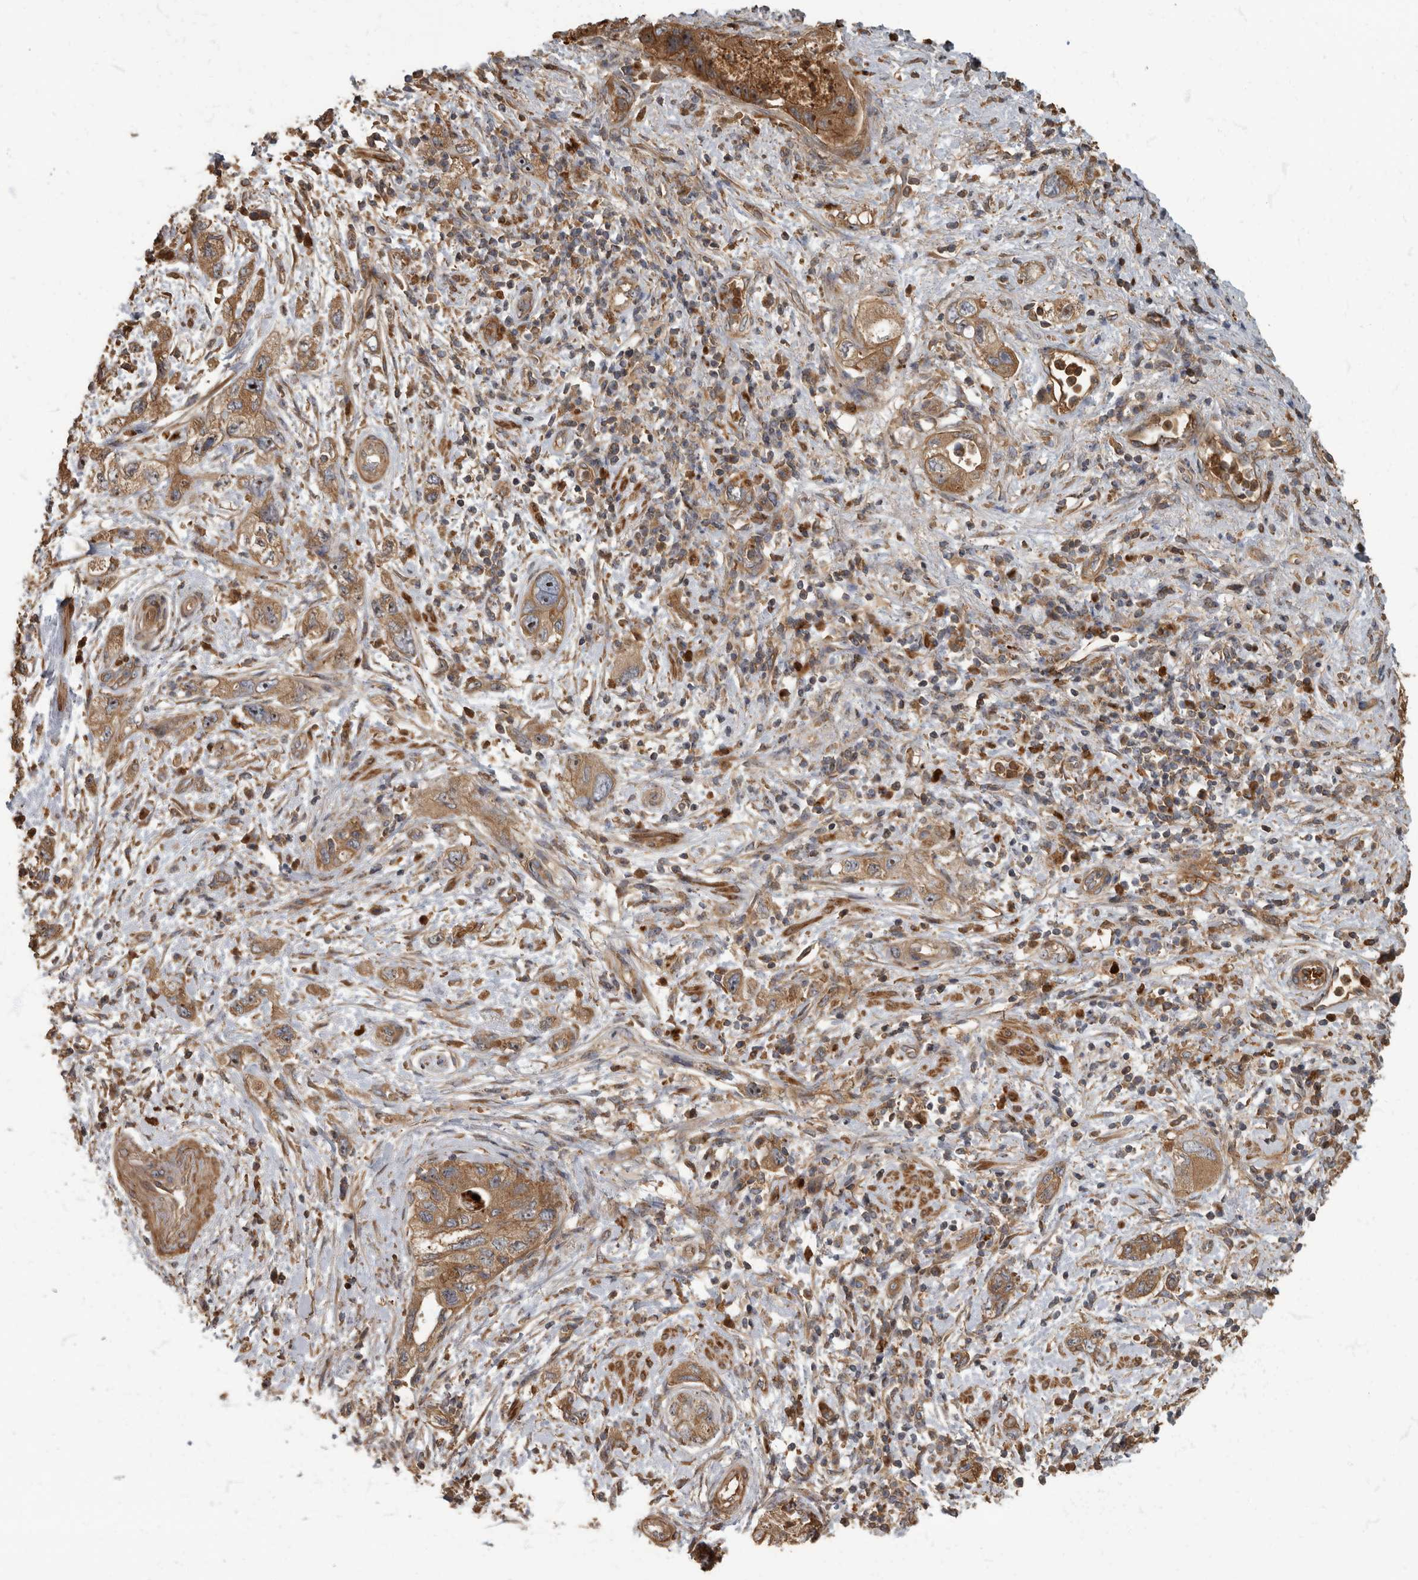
{"staining": {"intensity": "moderate", "quantity": ">75%", "location": "cytoplasmic/membranous"}, "tissue": "pancreatic cancer", "cell_type": "Tumor cells", "image_type": "cancer", "snomed": [{"axis": "morphology", "description": "Adenocarcinoma, NOS"}, {"axis": "topography", "description": "Pancreas"}], "caption": "DAB (3,3'-diaminobenzidine) immunohistochemical staining of pancreatic cancer demonstrates moderate cytoplasmic/membranous protein staining in about >75% of tumor cells.", "gene": "DAAM1", "patient": {"sex": "female", "age": 73}}